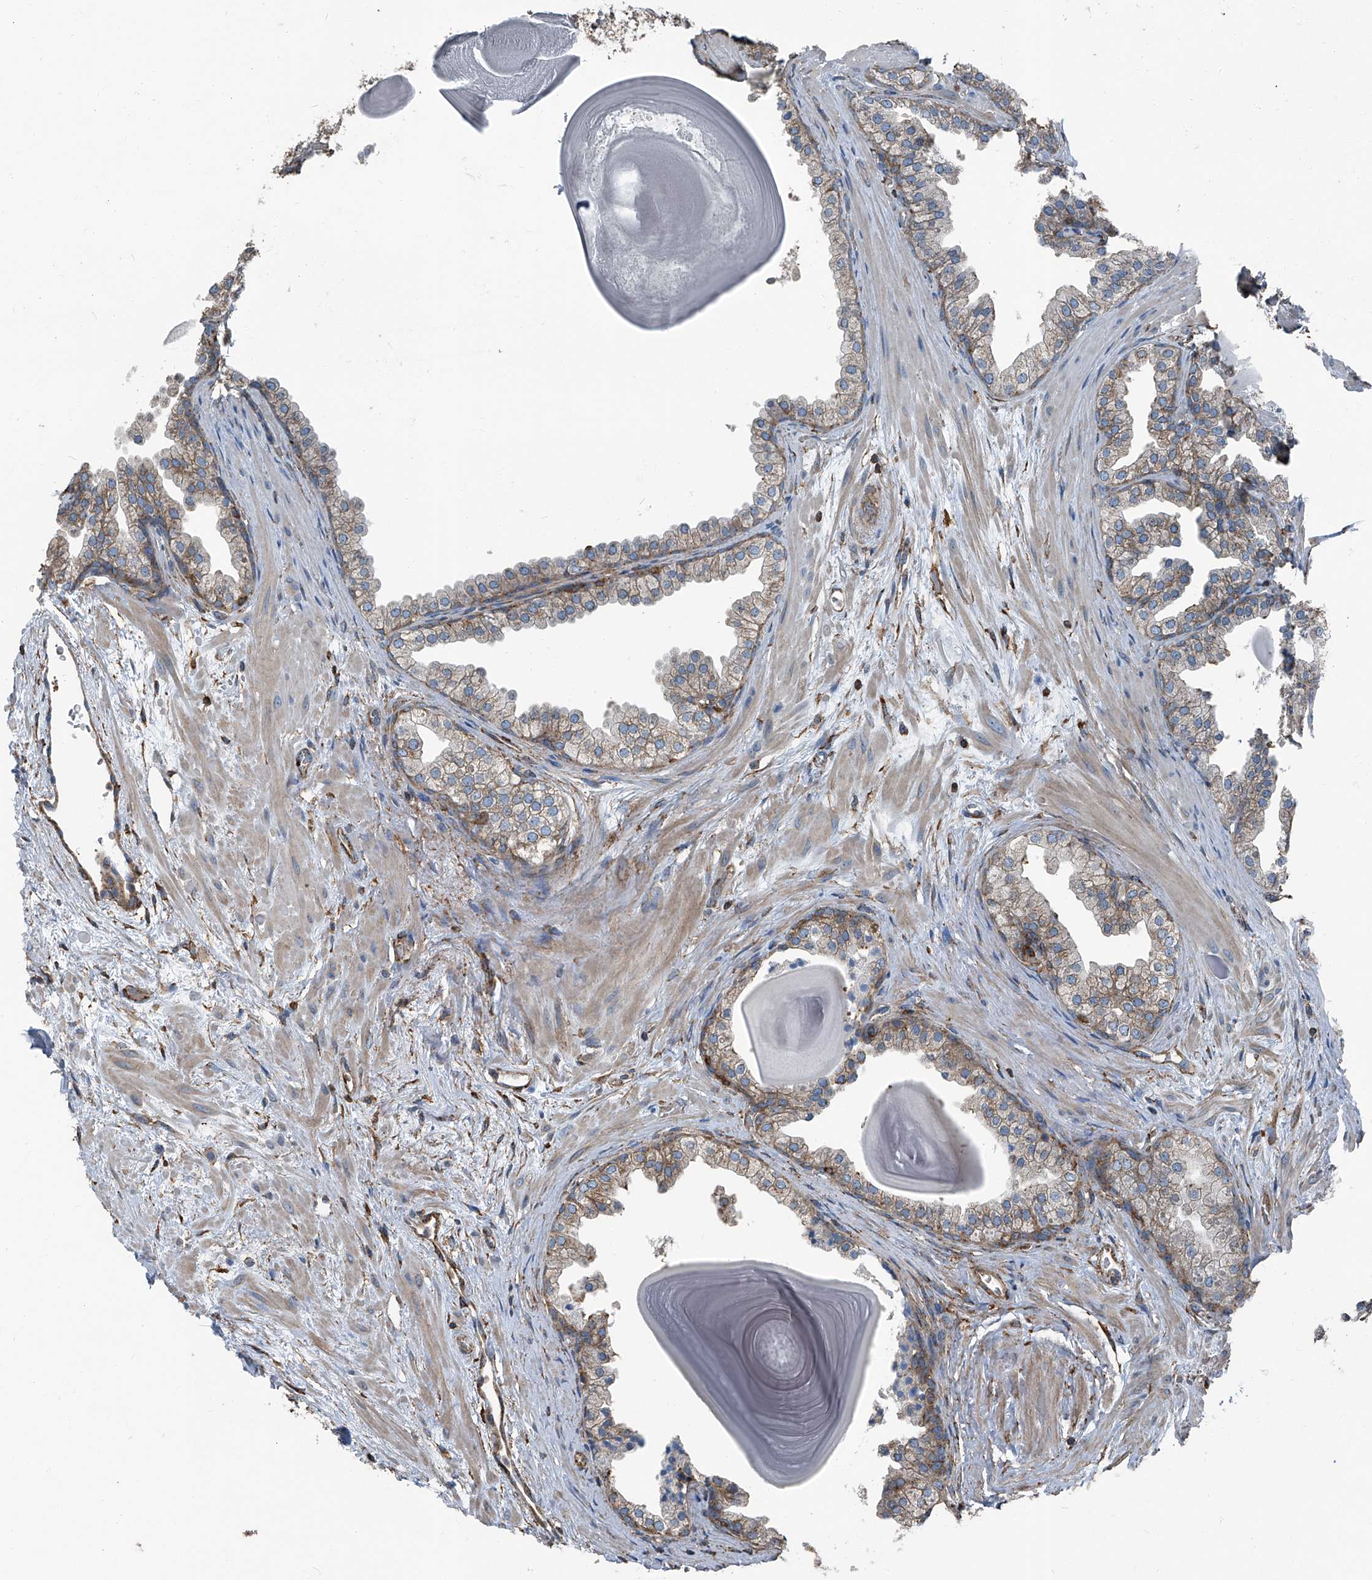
{"staining": {"intensity": "moderate", "quantity": "25%-75%", "location": "cytoplasmic/membranous"}, "tissue": "prostate", "cell_type": "Glandular cells", "image_type": "normal", "snomed": [{"axis": "morphology", "description": "Normal tissue, NOS"}, {"axis": "topography", "description": "Prostate"}], "caption": "Moderate cytoplasmic/membranous expression is seen in about 25%-75% of glandular cells in benign prostate. (Stains: DAB in brown, nuclei in blue, Microscopy: brightfield microscopy at high magnification).", "gene": "SEPTIN7", "patient": {"sex": "male", "age": 48}}